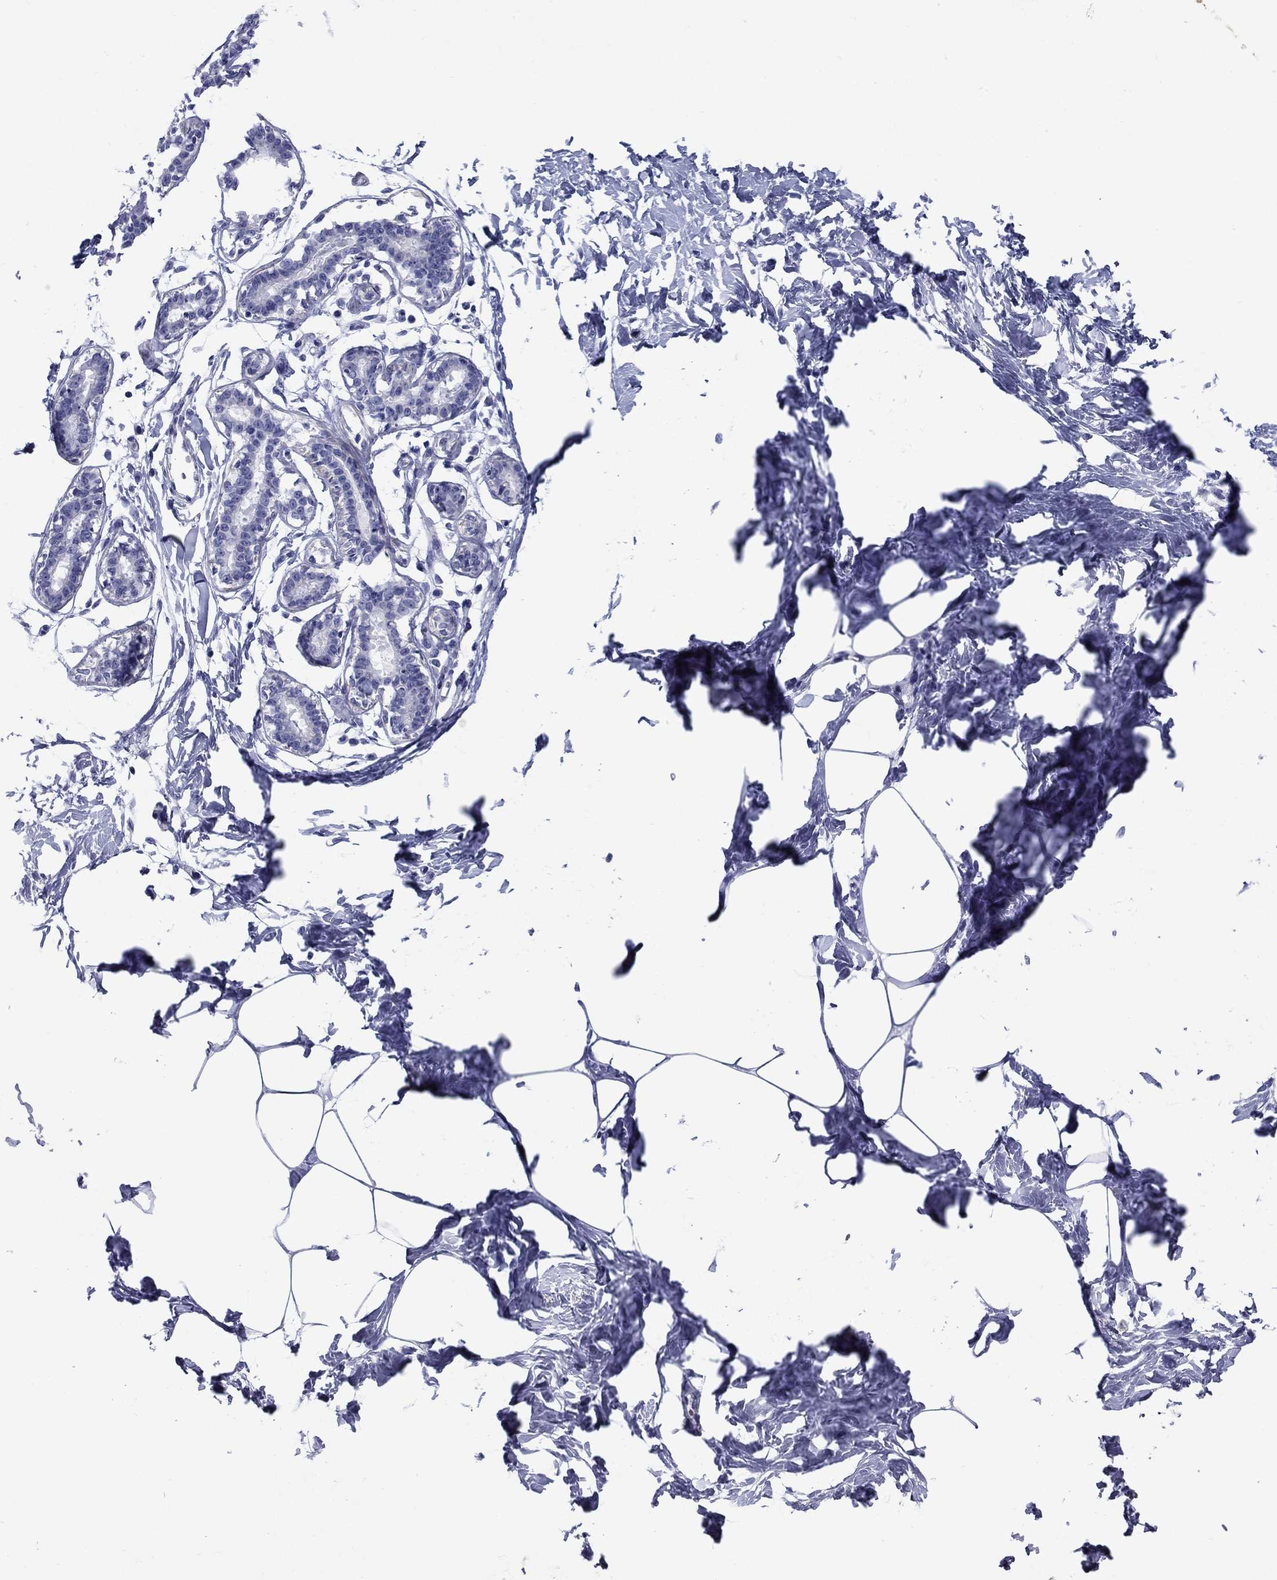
{"staining": {"intensity": "negative", "quantity": "none", "location": "none"}, "tissue": "breast", "cell_type": "Adipocytes", "image_type": "normal", "snomed": [{"axis": "morphology", "description": "Normal tissue, NOS"}, {"axis": "morphology", "description": "Lobular carcinoma, in situ"}, {"axis": "topography", "description": "Breast"}], "caption": "Breast stained for a protein using immunohistochemistry displays no expression adipocytes.", "gene": "PRKCG", "patient": {"sex": "female", "age": 35}}